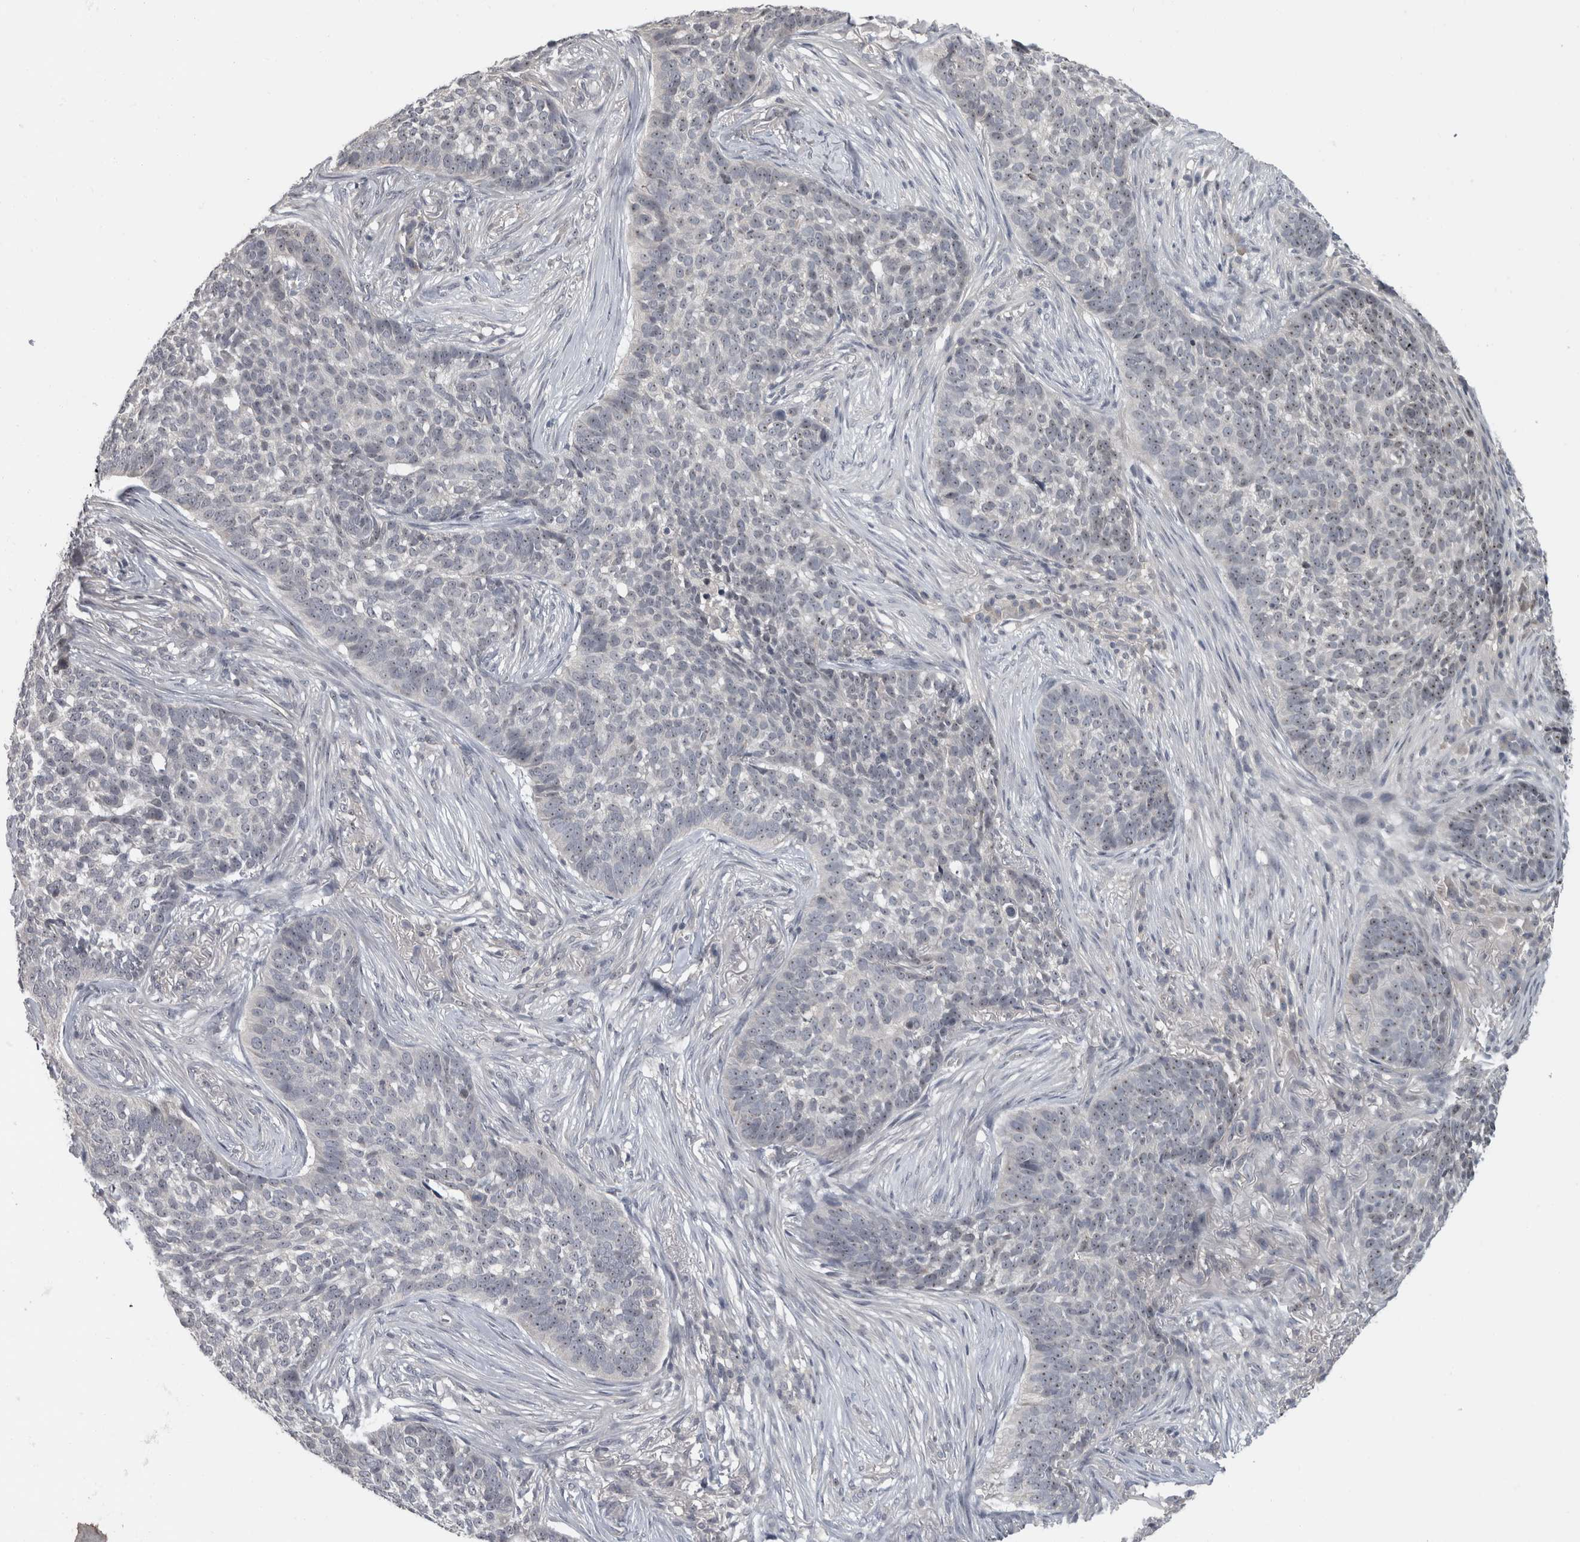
{"staining": {"intensity": "weak", "quantity": "25%-75%", "location": "nuclear"}, "tissue": "skin cancer", "cell_type": "Tumor cells", "image_type": "cancer", "snomed": [{"axis": "morphology", "description": "Basal cell carcinoma"}, {"axis": "topography", "description": "Skin"}], "caption": "The immunohistochemical stain highlights weak nuclear staining in tumor cells of basal cell carcinoma (skin) tissue.", "gene": "RBM28", "patient": {"sex": "male", "age": 85}}